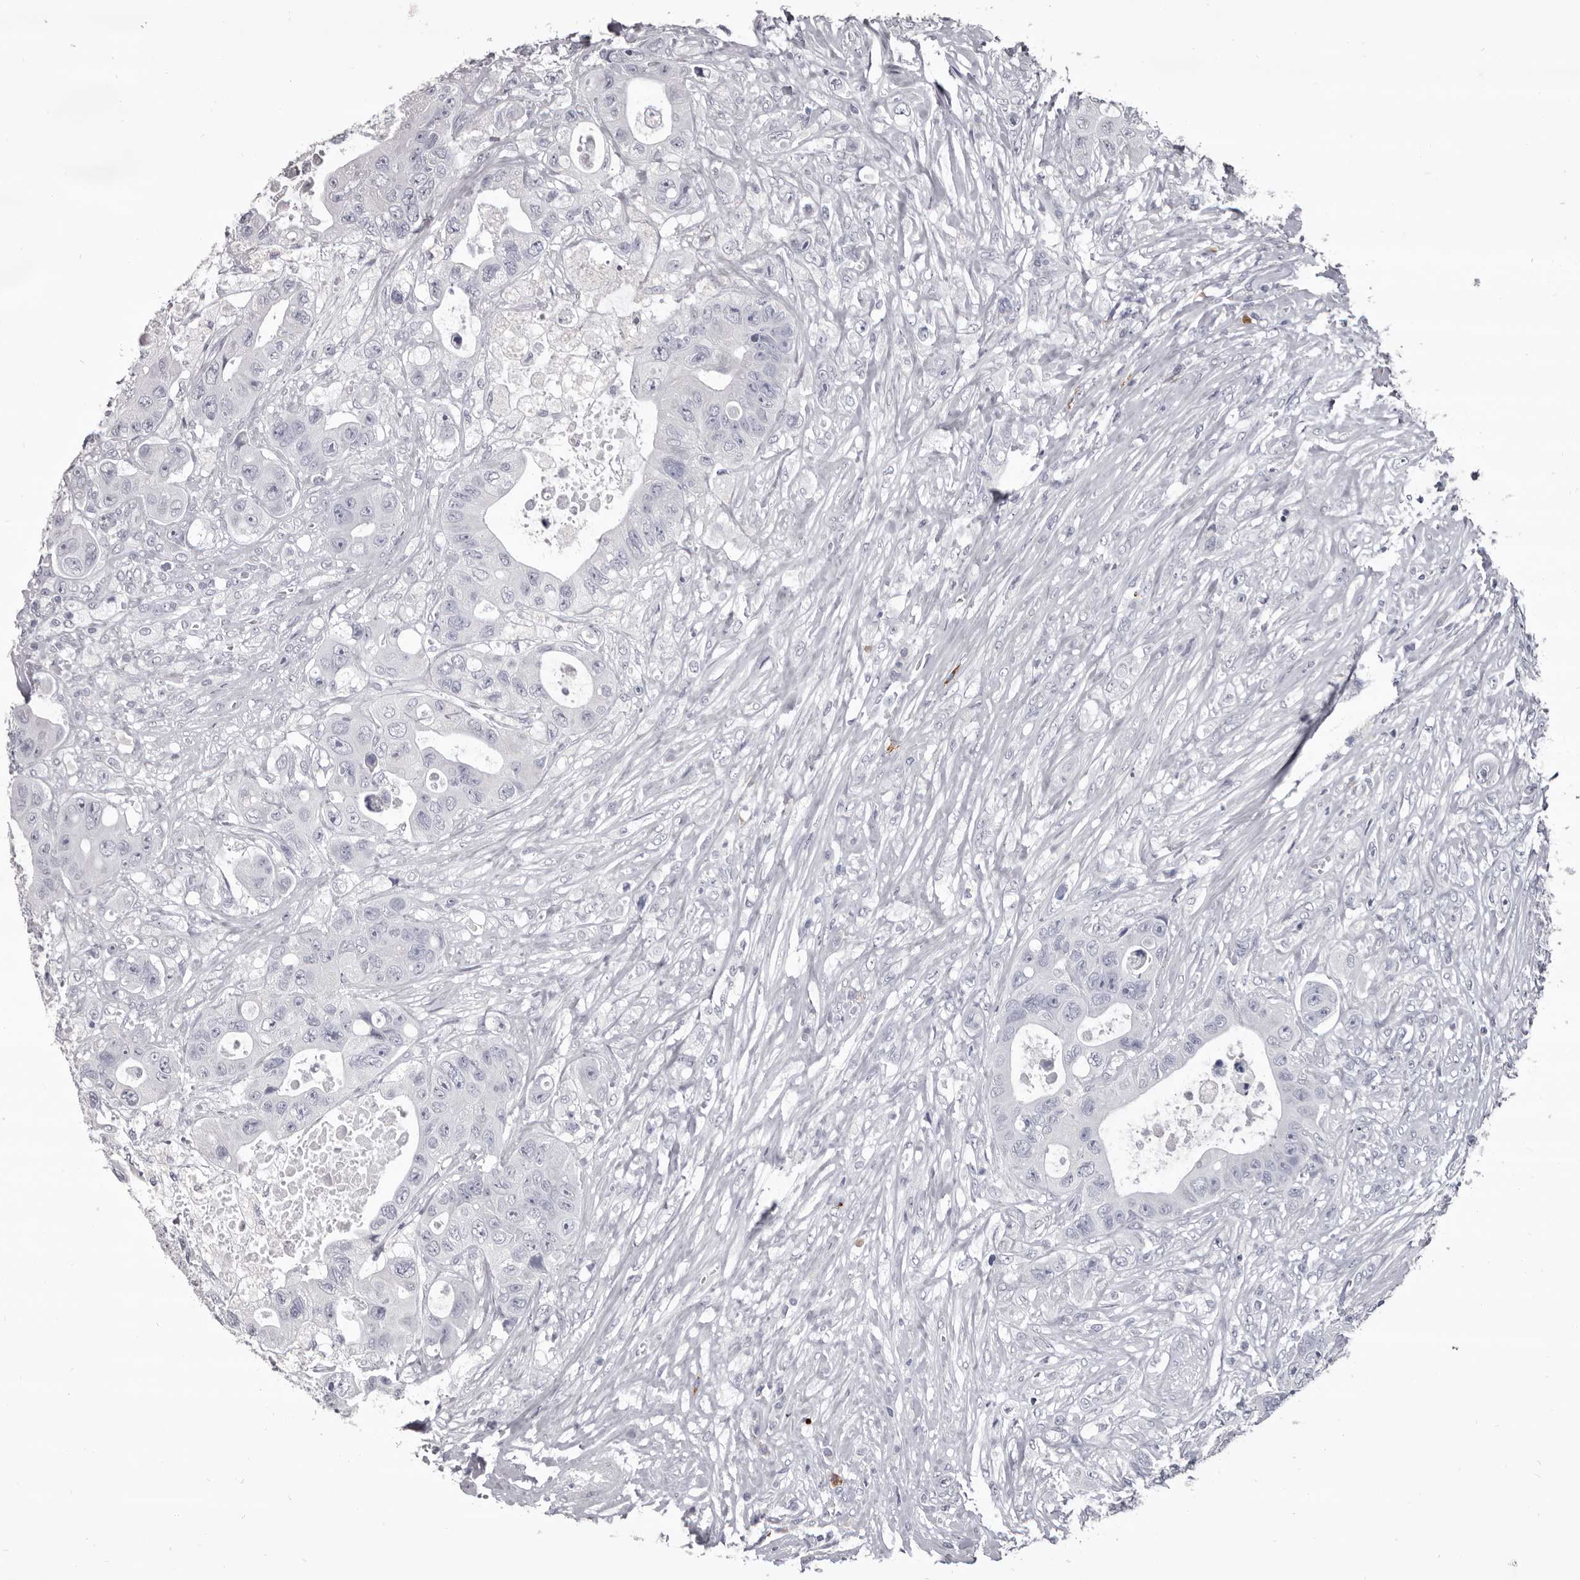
{"staining": {"intensity": "negative", "quantity": "none", "location": "none"}, "tissue": "colorectal cancer", "cell_type": "Tumor cells", "image_type": "cancer", "snomed": [{"axis": "morphology", "description": "Adenocarcinoma, NOS"}, {"axis": "topography", "description": "Colon"}], "caption": "Tumor cells are negative for protein expression in human colorectal adenocarcinoma. (DAB (3,3'-diaminobenzidine) immunohistochemistry, high magnification).", "gene": "GZMH", "patient": {"sex": "female", "age": 46}}